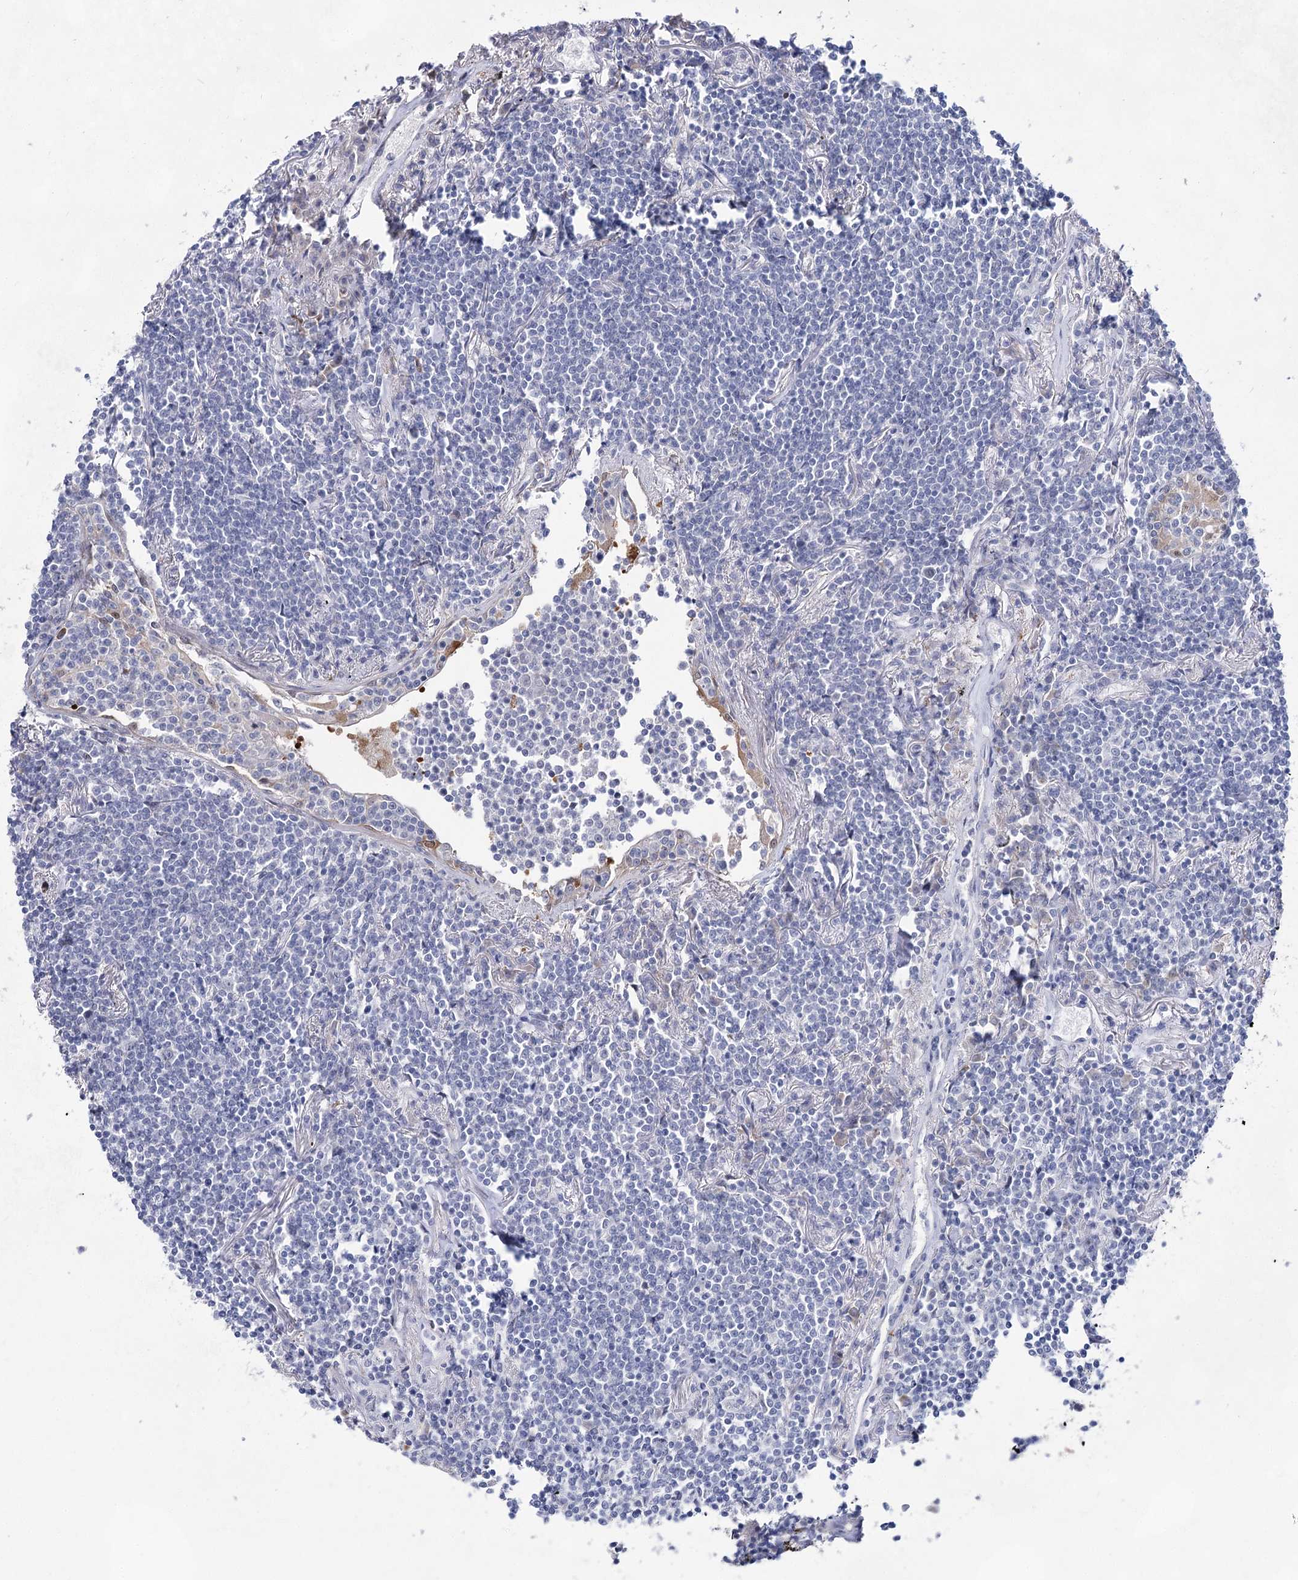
{"staining": {"intensity": "negative", "quantity": "none", "location": "none"}, "tissue": "lymphoma", "cell_type": "Tumor cells", "image_type": "cancer", "snomed": [{"axis": "morphology", "description": "Malignant lymphoma, non-Hodgkin's type, Low grade"}, {"axis": "topography", "description": "Lung"}], "caption": "This image is of low-grade malignant lymphoma, non-Hodgkin's type stained with immunohistochemistry (IHC) to label a protein in brown with the nuclei are counter-stained blue. There is no positivity in tumor cells.", "gene": "UGDH", "patient": {"sex": "female", "age": 71}}